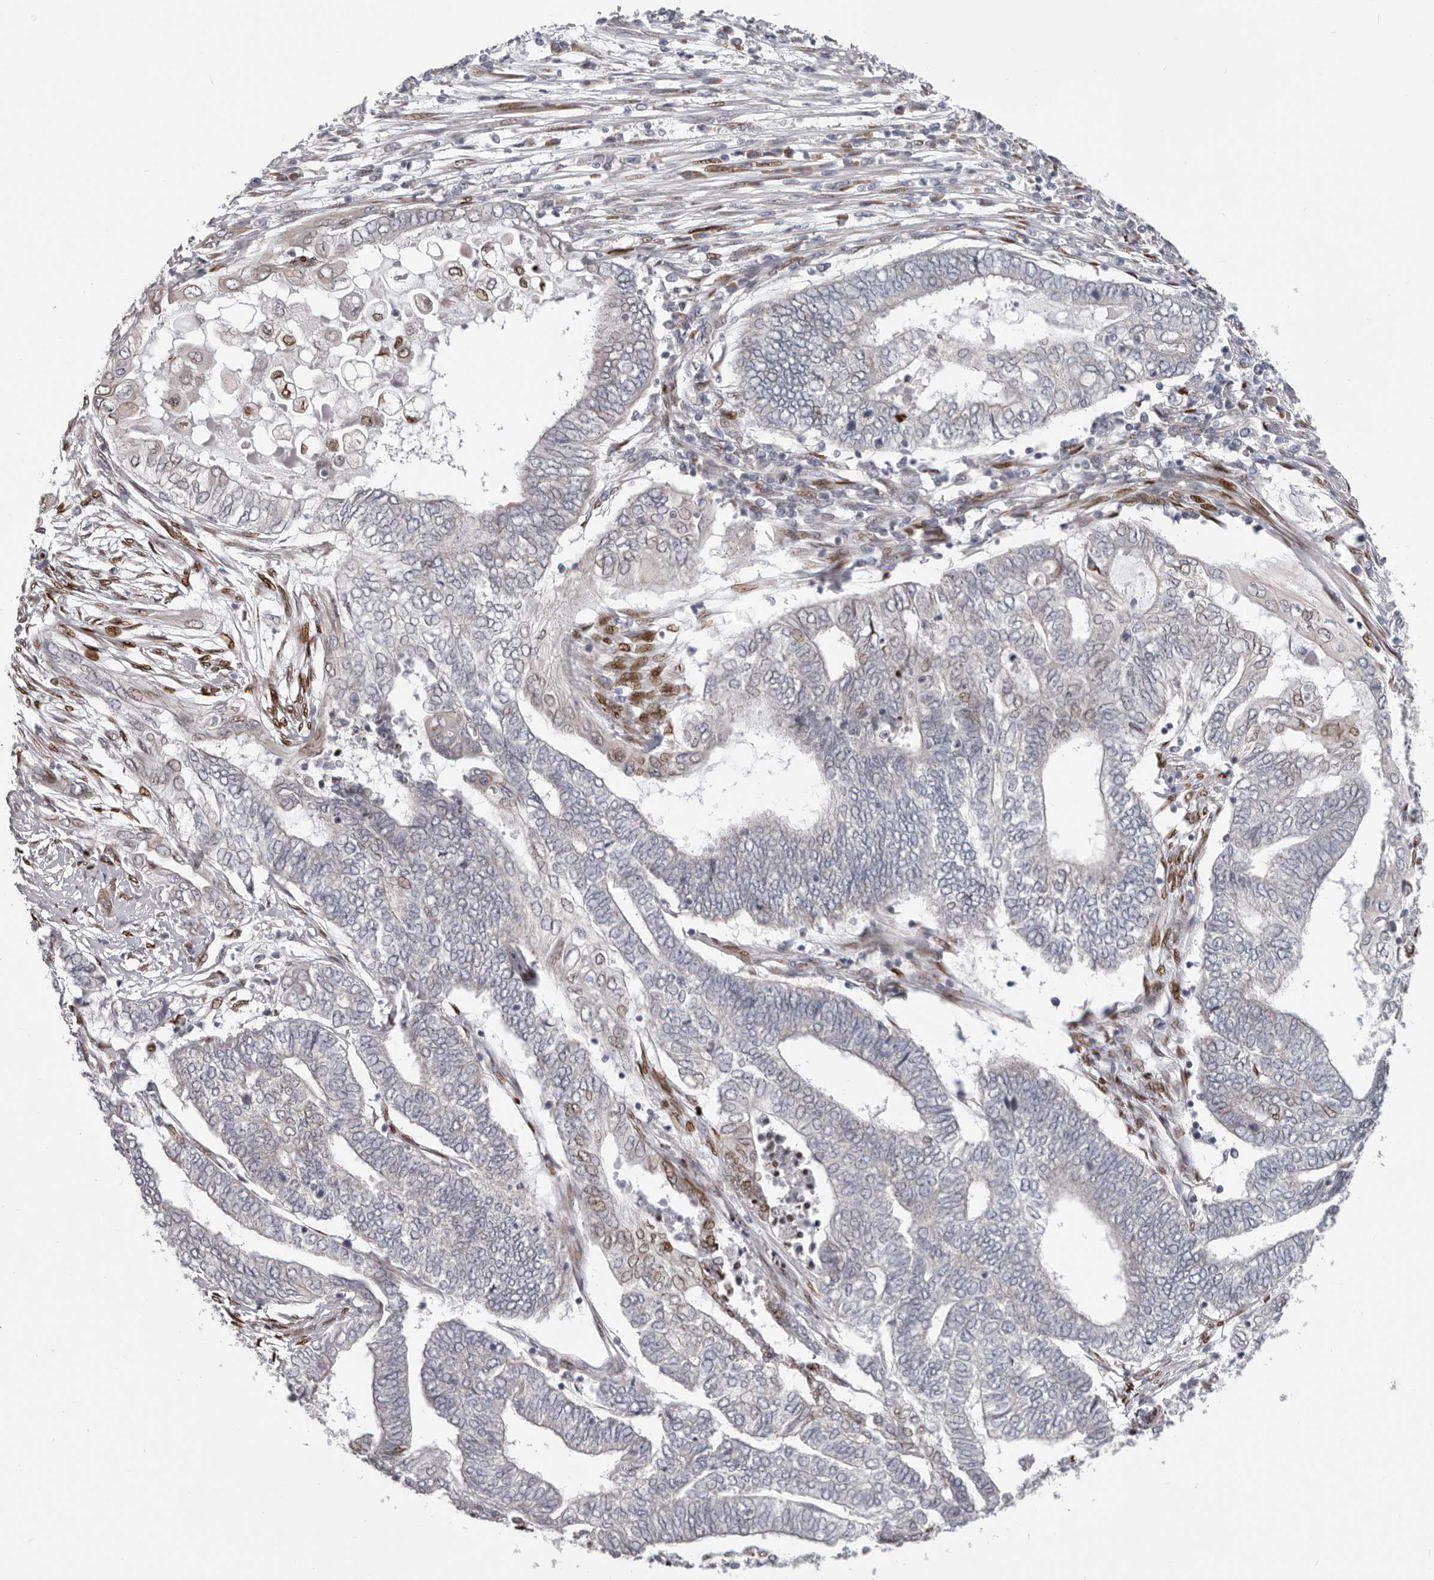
{"staining": {"intensity": "weak", "quantity": "<25%", "location": "nuclear"}, "tissue": "endometrial cancer", "cell_type": "Tumor cells", "image_type": "cancer", "snomed": [{"axis": "morphology", "description": "Adenocarcinoma, NOS"}, {"axis": "topography", "description": "Uterus"}, {"axis": "topography", "description": "Endometrium"}], "caption": "Endometrial cancer (adenocarcinoma) stained for a protein using immunohistochemistry shows no staining tumor cells.", "gene": "SRP19", "patient": {"sex": "female", "age": 70}}